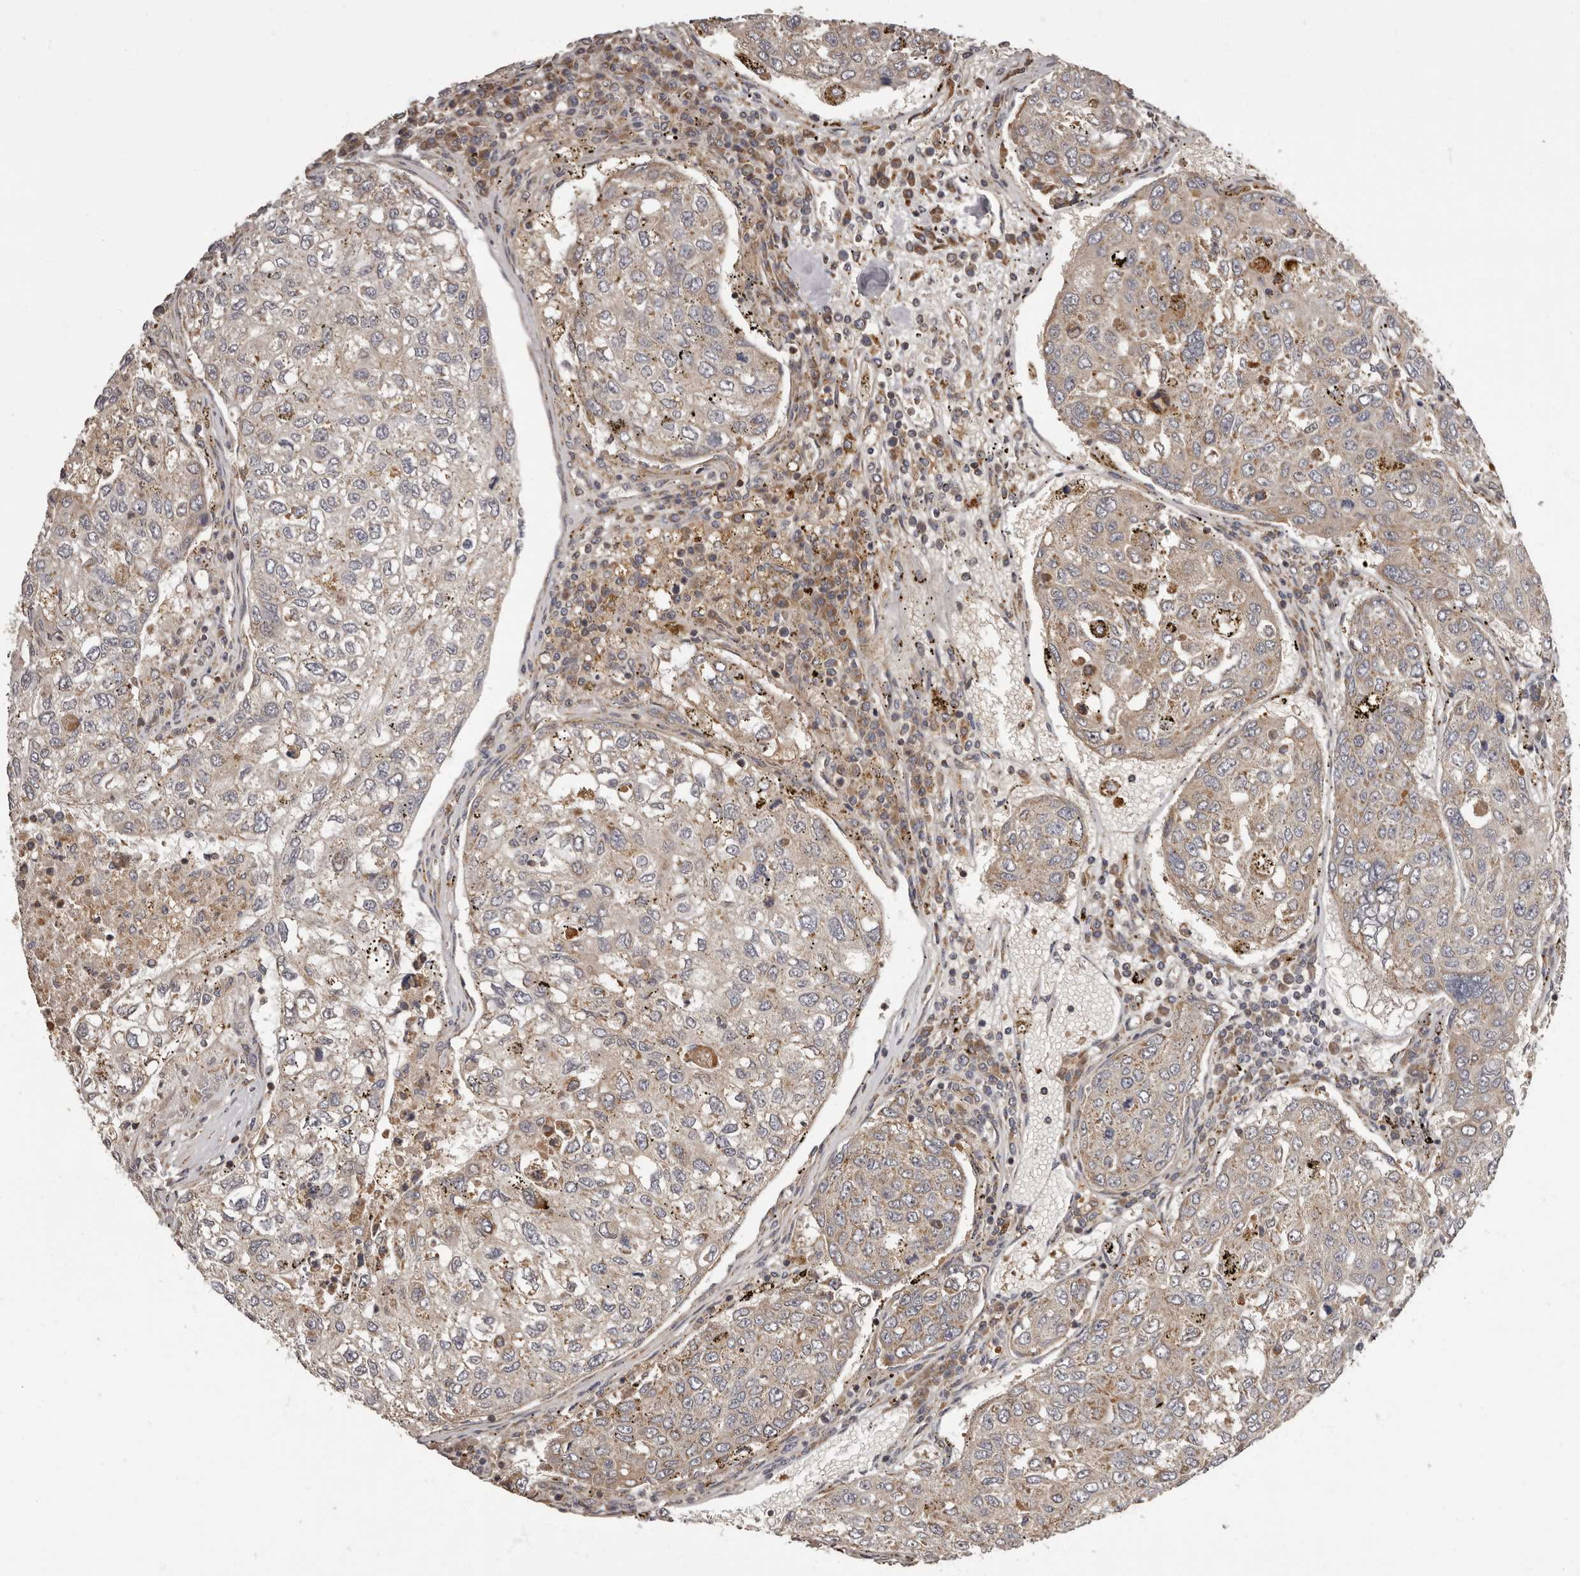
{"staining": {"intensity": "weak", "quantity": ">75%", "location": "cytoplasmic/membranous"}, "tissue": "urothelial cancer", "cell_type": "Tumor cells", "image_type": "cancer", "snomed": [{"axis": "morphology", "description": "Urothelial carcinoma, High grade"}, {"axis": "topography", "description": "Lymph node"}, {"axis": "topography", "description": "Urinary bladder"}], "caption": "Immunohistochemistry (IHC) (DAB) staining of urothelial cancer exhibits weak cytoplasmic/membranous protein staining in approximately >75% of tumor cells.", "gene": "ADCY2", "patient": {"sex": "male", "age": 51}}